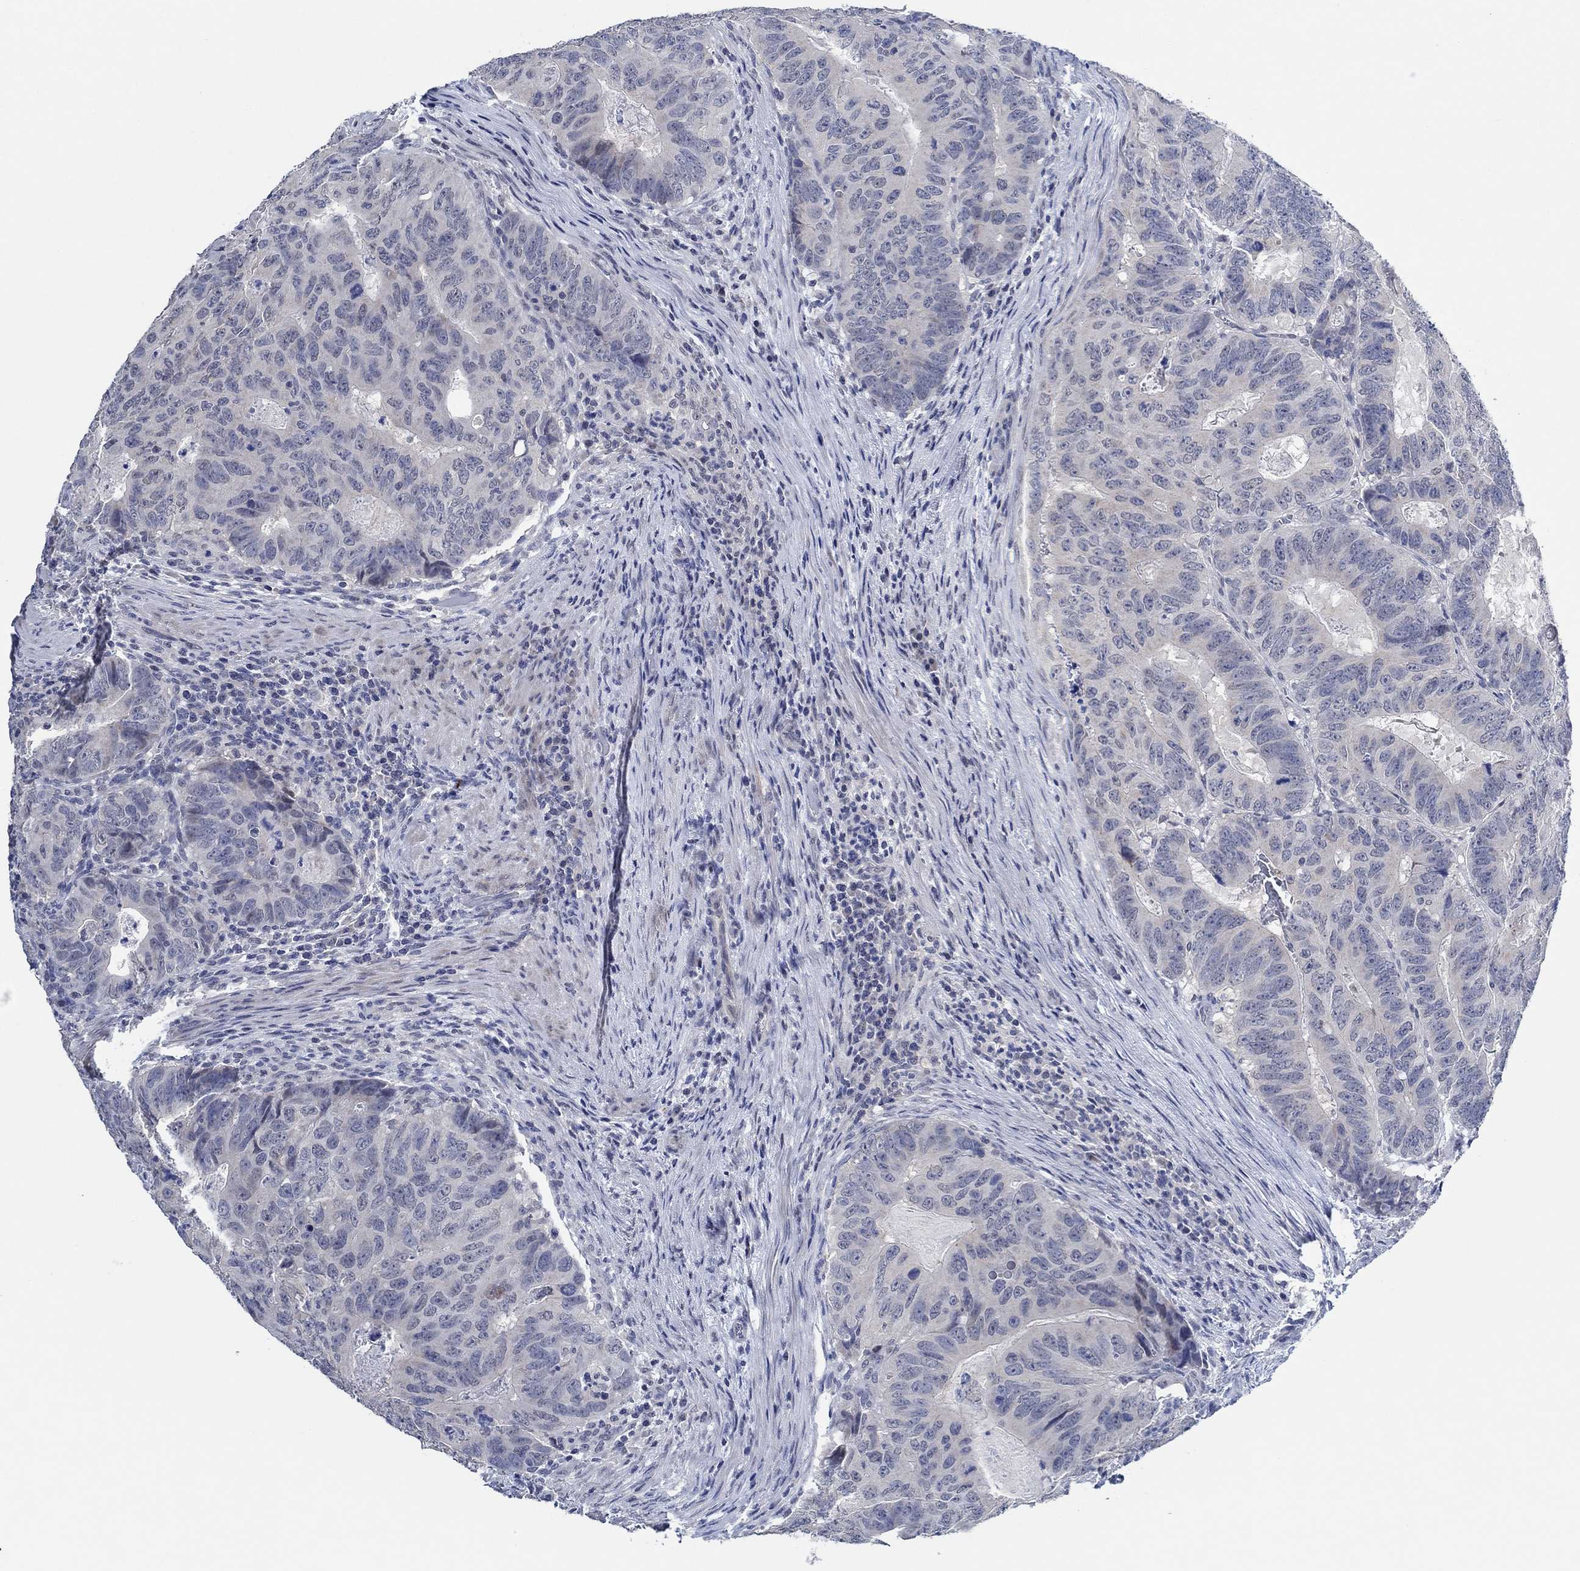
{"staining": {"intensity": "negative", "quantity": "none", "location": "none"}, "tissue": "colorectal cancer", "cell_type": "Tumor cells", "image_type": "cancer", "snomed": [{"axis": "morphology", "description": "Adenocarcinoma, NOS"}, {"axis": "topography", "description": "Colon"}], "caption": "Tumor cells are negative for protein expression in human colorectal cancer (adenocarcinoma).", "gene": "PRRT3", "patient": {"sex": "male", "age": 79}}